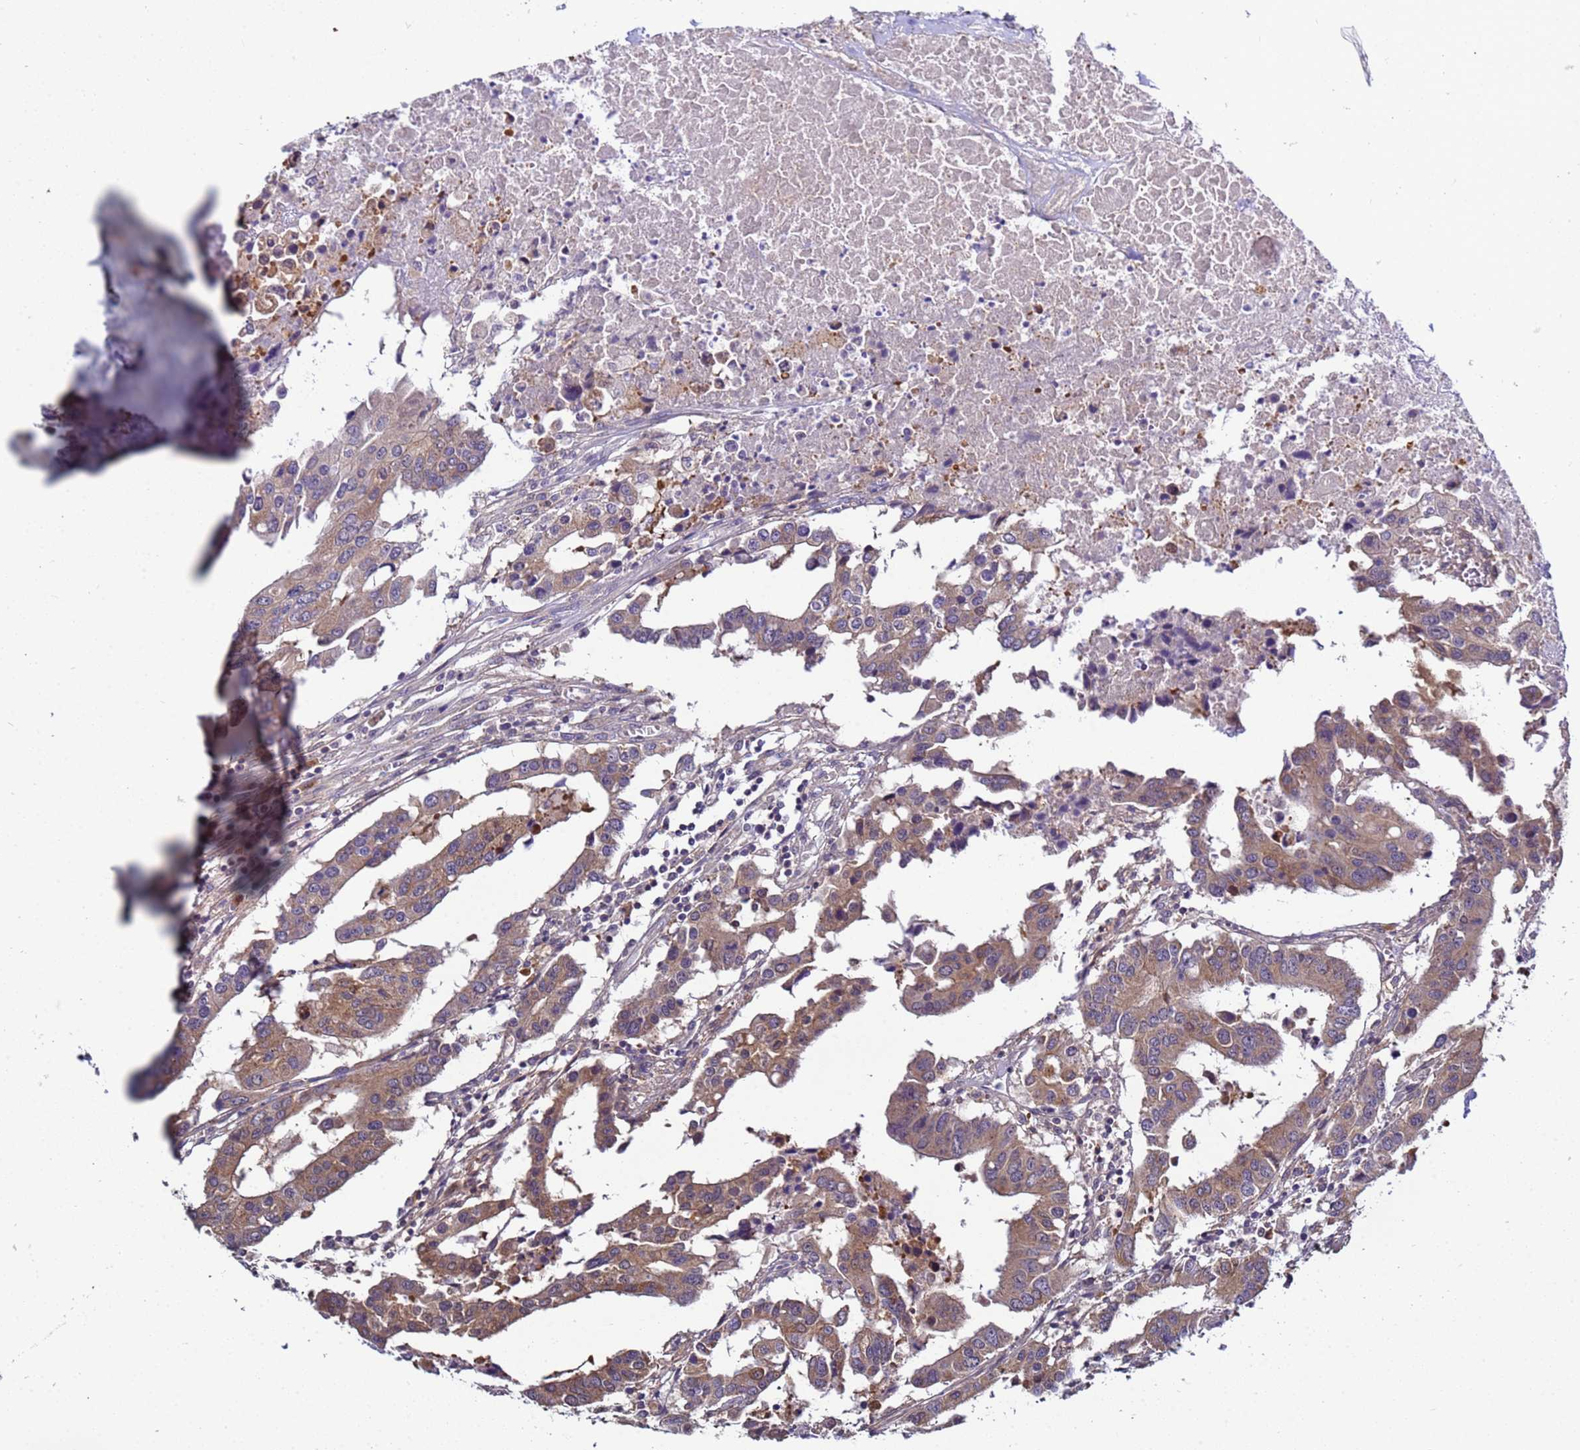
{"staining": {"intensity": "weak", "quantity": ">75%", "location": "cytoplasmic/membranous"}, "tissue": "colorectal cancer", "cell_type": "Tumor cells", "image_type": "cancer", "snomed": [{"axis": "morphology", "description": "Adenocarcinoma, NOS"}, {"axis": "topography", "description": "Colon"}], "caption": "The immunohistochemical stain shows weak cytoplasmic/membranous expression in tumor cells of colorectal adenocarcinoma tissue.", "gene": "NAXE", "patient": {"sex": "male", "age": 77}}